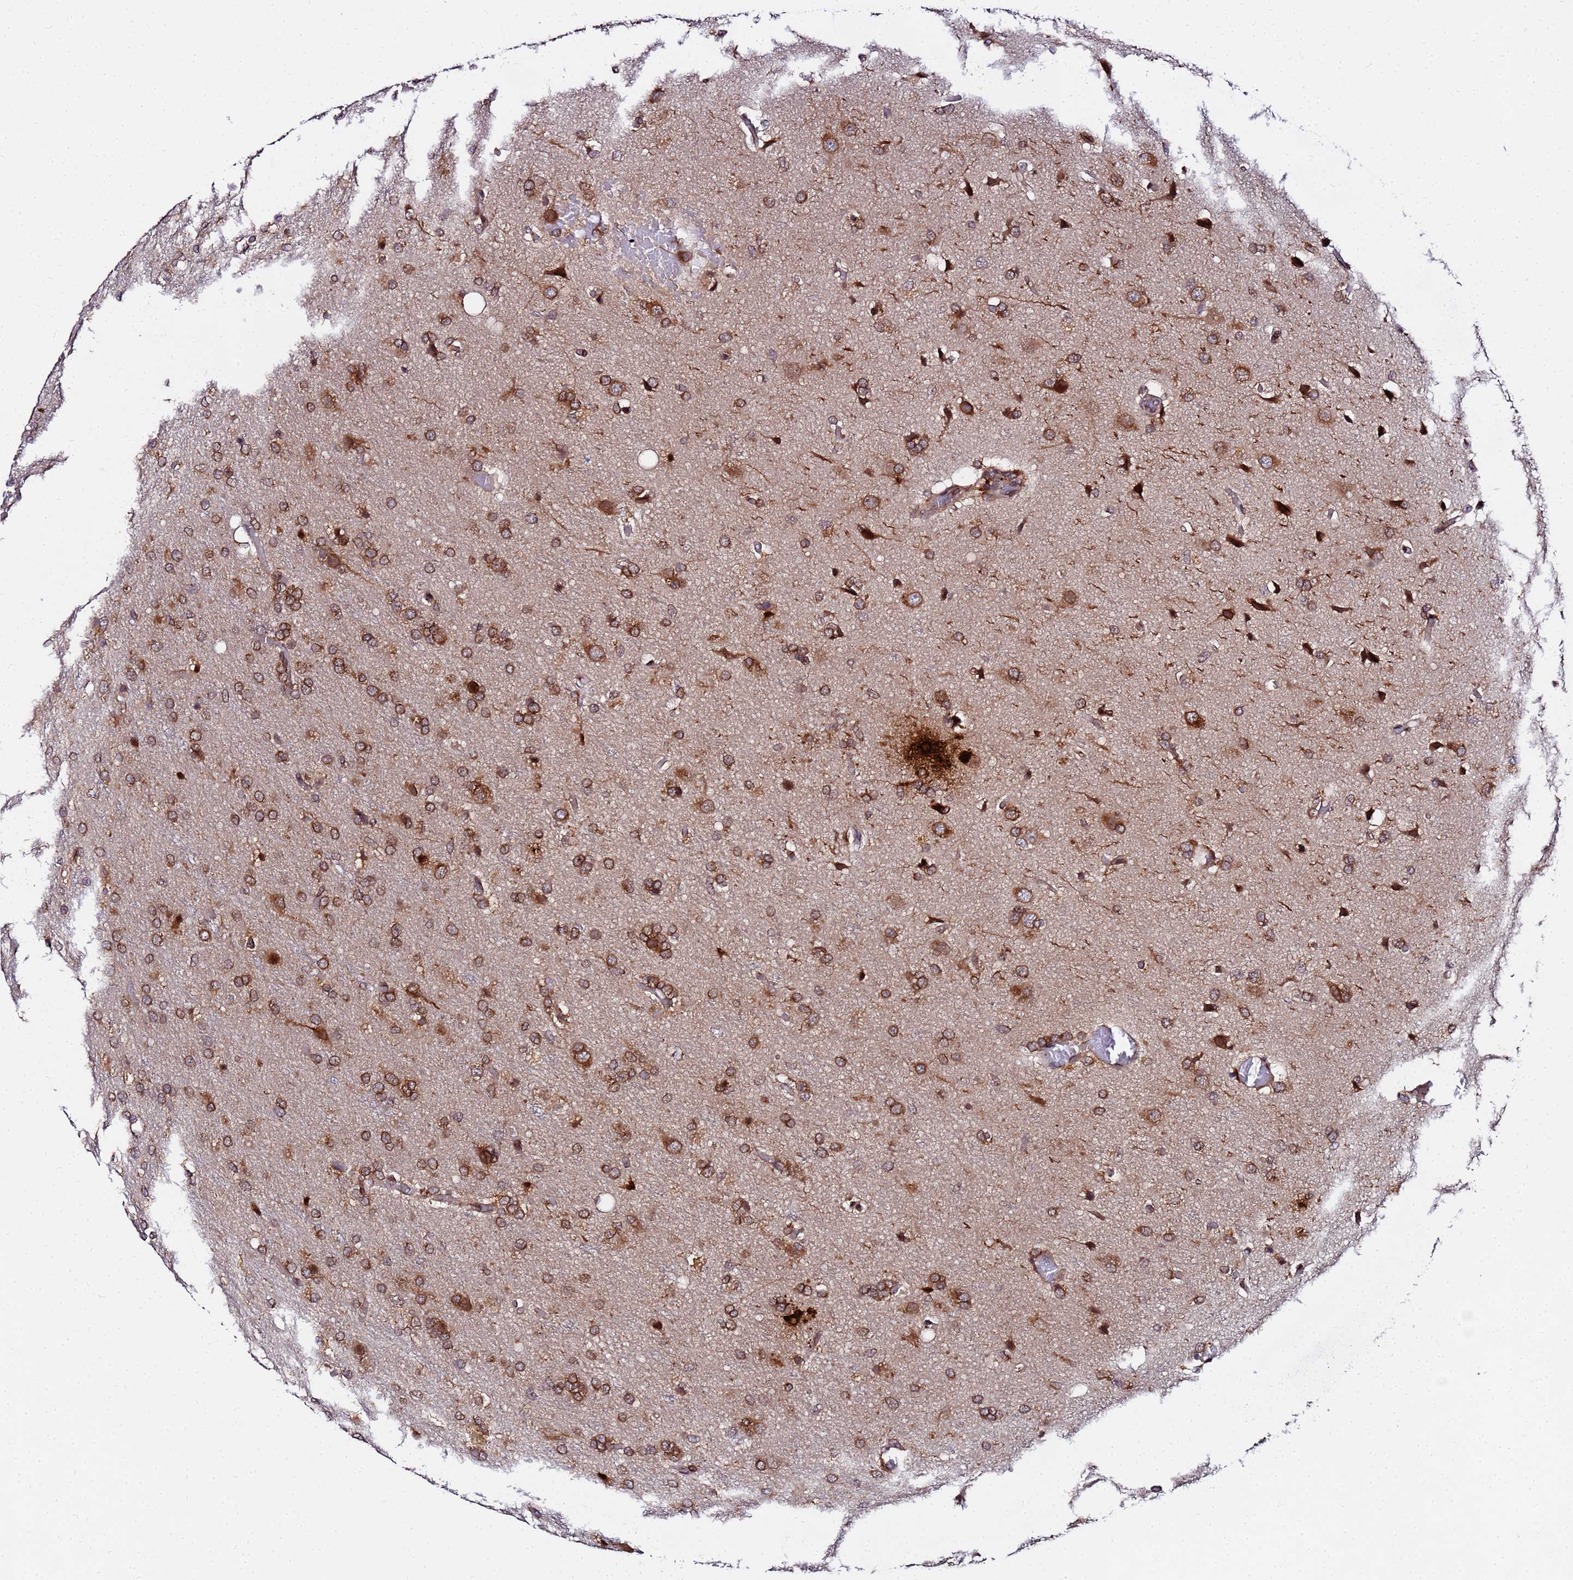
{"staining": {"intensity": "moderate", "quantity": ">75%", "location": "cytoplasmic/membranous"}, "tissue": "glioma", "cell_type": "Tumor cells", "image_type": "cancer", "snomed": [{"axis": "morphology", "description": "Glioma, malignant, High grade"}, {"axis": "topography", "description": "Brain"}], "caption": "About >75% of tumor cells in human glioma reveal moderate cytoplasmic/membranous protein staining as visualized by brown immunohistochemical staining.", "gene": "UNC93B1", "patient": {"sex": "female", "age": 74}}